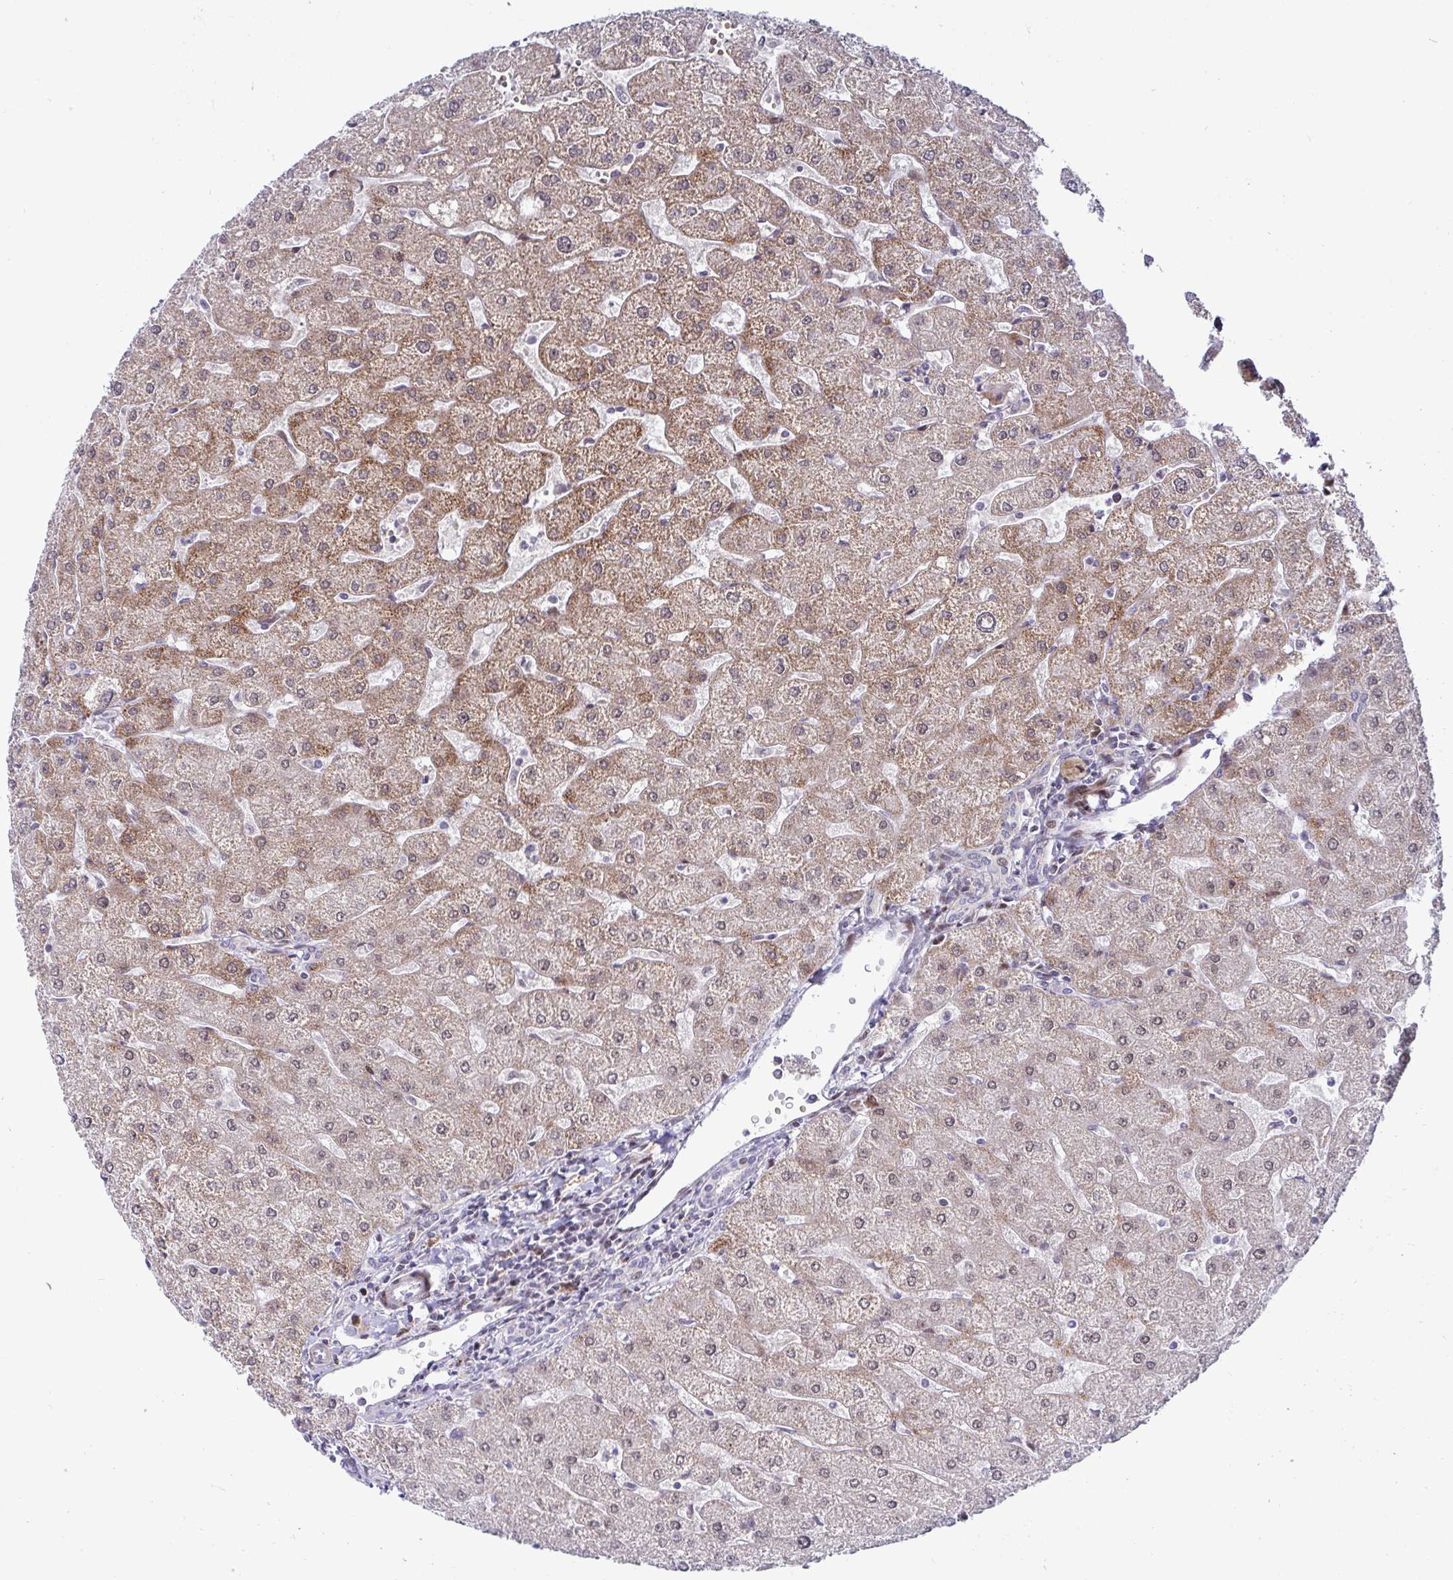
{"staining": {"intensity": "negative", "quantity": "none", "location": "none"}, "tissue": "liver", "cell_type": "Cholangiocytes", "image_type": "normal", "snomed": [{"axis": "morphology", "description": "Normal tissue, NOS"}, {"axis": "topography", "description": "Liver"}], "caption": "A micrograph of human liver is negative for staining in cholangiocytes. Nuclei are stained in blue.", "gene": "DZIP1", "patient": {"sex": "male", "age": 67}}